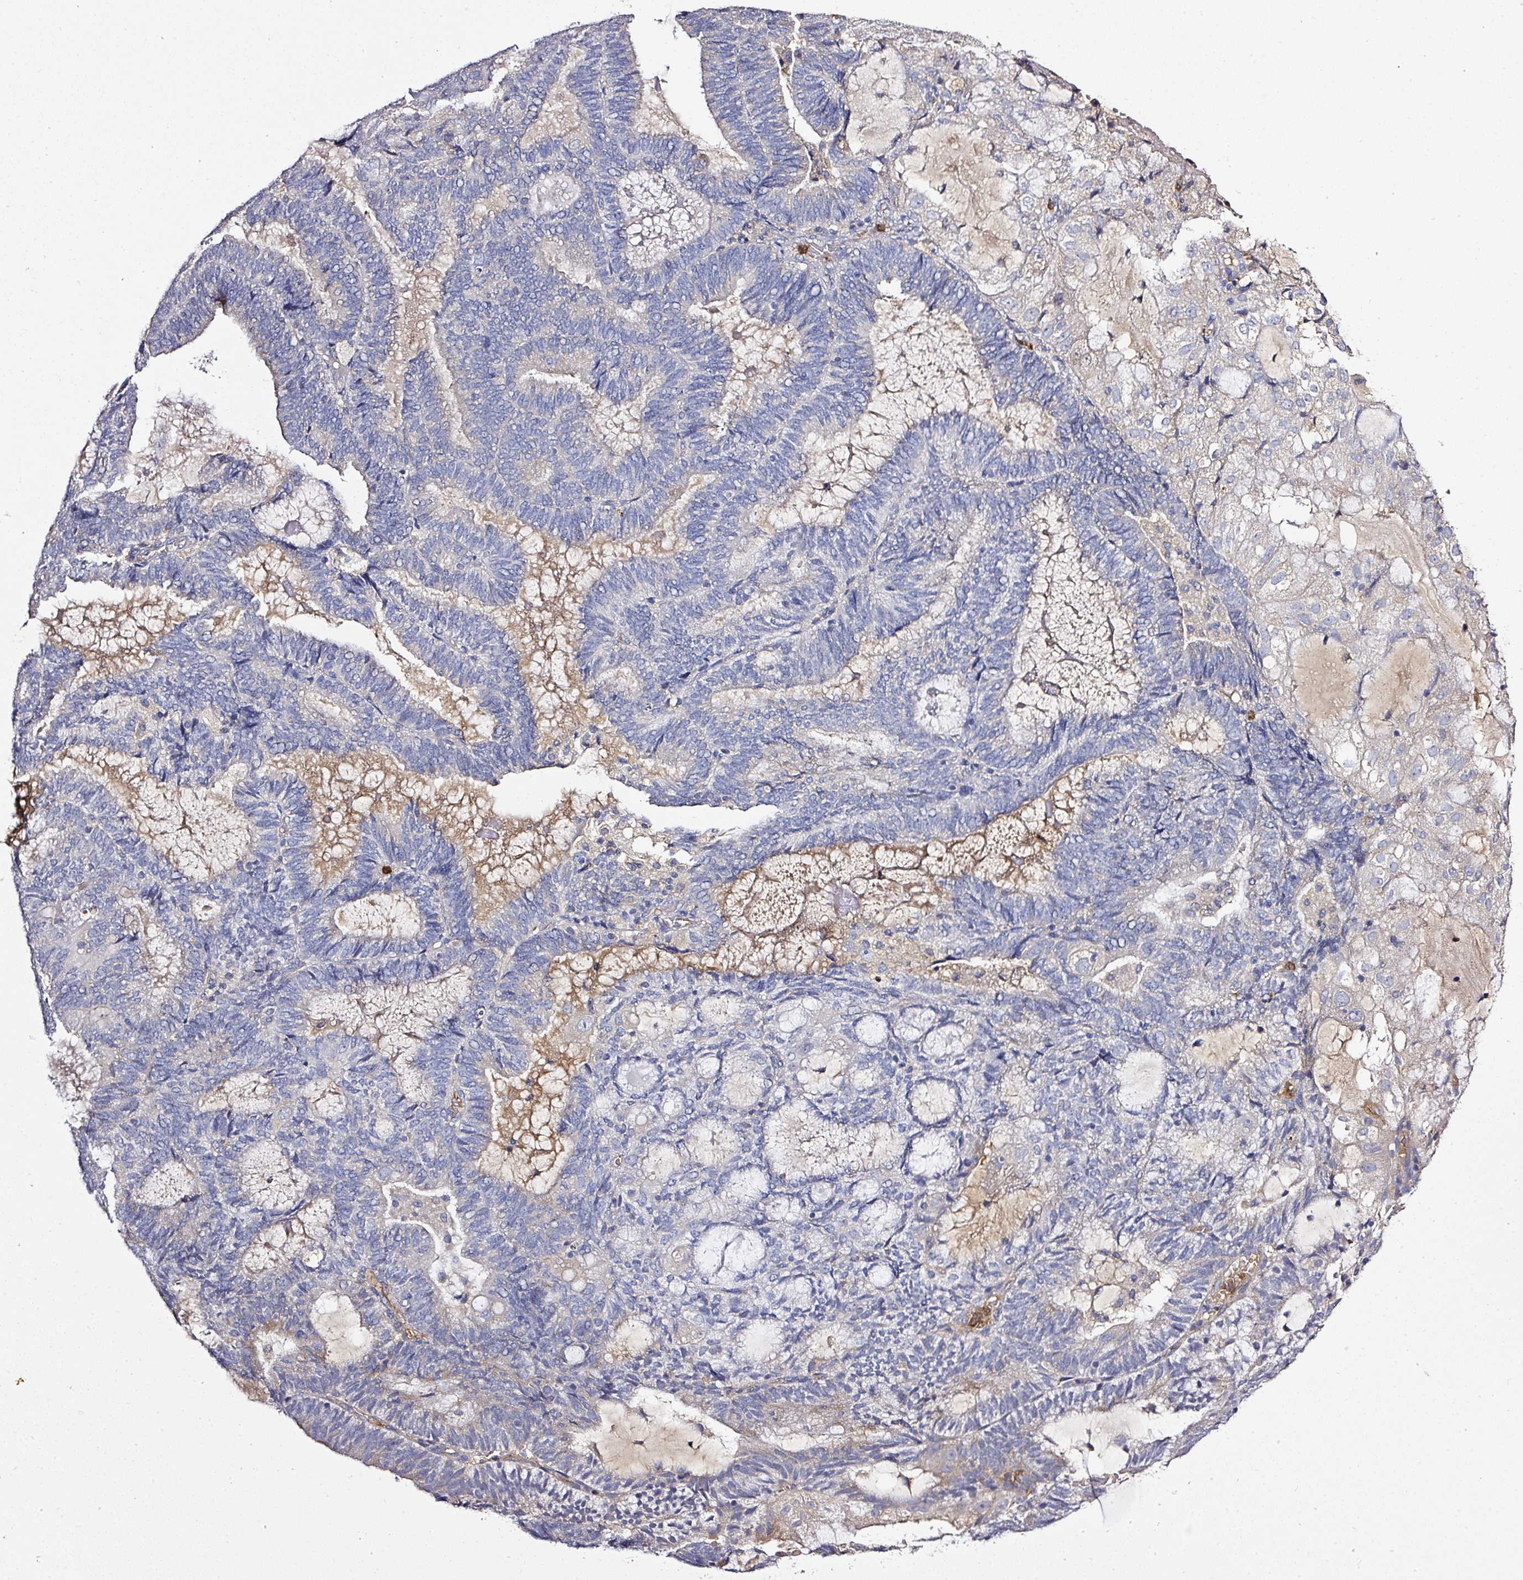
{"staining": {"intensity": "negative", "quantity": "none", "location": "none"}, "tissue": "endometrial cancer", "cell_type": "Tumor cells", "image_type": "cancer", "snomed": [{"axis": "morphology", "description": "Adenocarcinoma, NOS"}, {"axis": "topography", "description": "Endometrium"}], "caption": "Tumor cells are negative for protein expression in human adenocarcinoma (endometrial).", "gene": "CAB39L", "patient": {"sex": "female", "age": 81}}